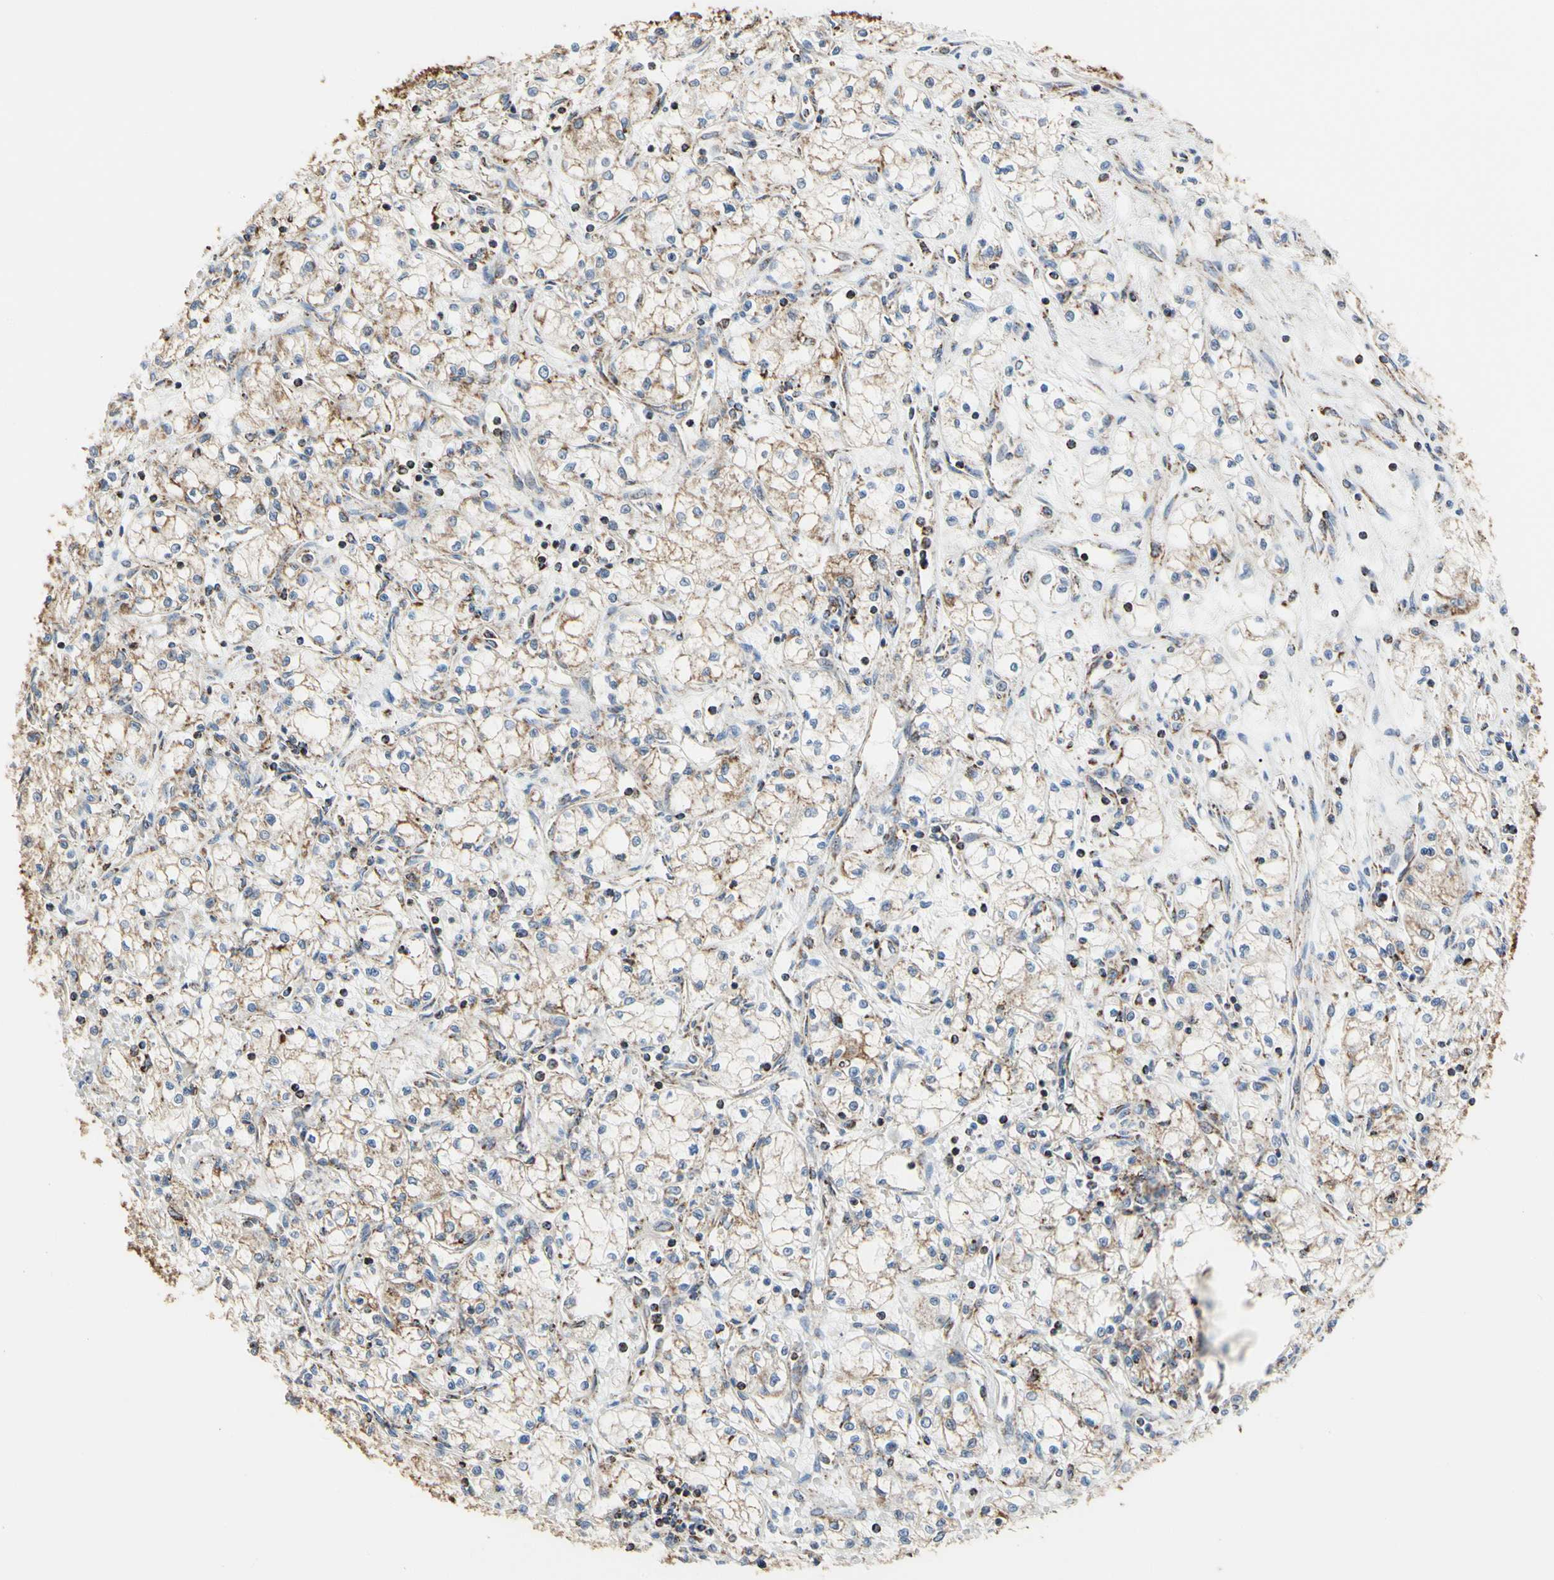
{"staining": {"intensity": "negative", "quantity": "none", "location": "none"}, "tissue": "renal cancer", "cell_type": "Tumor cells", "image_type": "cancer", "snomed": [{"axis": "morphology", "description": "Normal tissue, NOS"}, {"axis": "morphology", "description": "Adenocarcinoma, NOS"}, {"axis": "topography", "description": "Kidney"}], "caption": "This is an immunohistochemistry photomicrograph of renal adenocarcinoma. There is no expression in tumor cells.", "gene": "TUBA1A", "patient": {"sex": "male", "age": 59}}